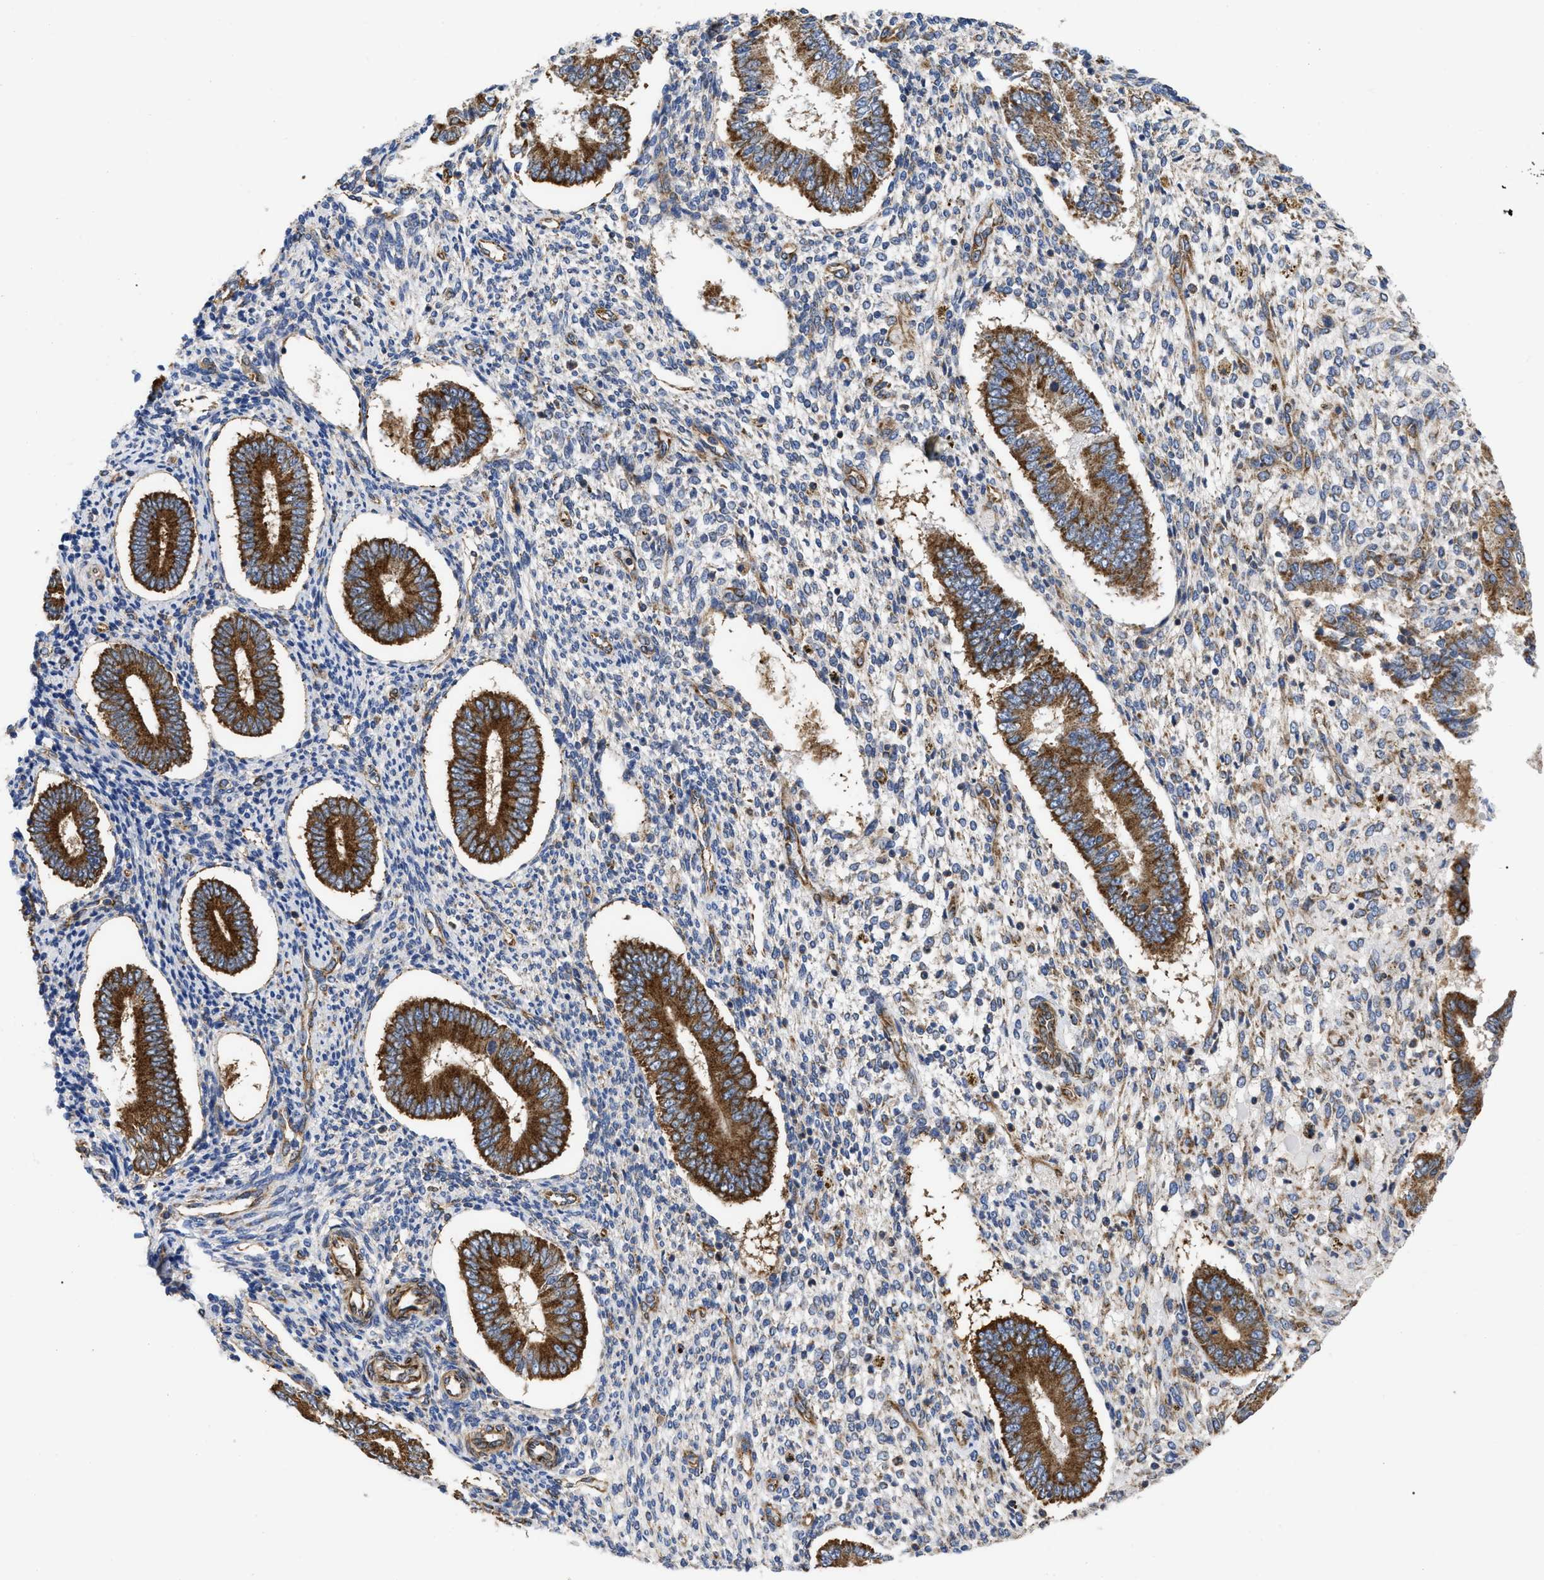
{"staining": {"intensity": "moderate", "quantity": ">75%", "location": "cytoplasmic/membranous"}, "tissue": "endometrium", "cell_type": "Cells in endometrial stroma", "image_type": "normal", "snomed": [{"axis": "morphology", "description": "Normal tissue, NOS"}, {"axis": "topography", "description": "Endometrium"}], "caption": "Moderate cytoplasmic/membranous positivity is appreciated in approximately >75% of cells in endometrial stroma in normal endometrium.", "gene": "FAM120A", "patient": {"sex": "female", "age": 42}}